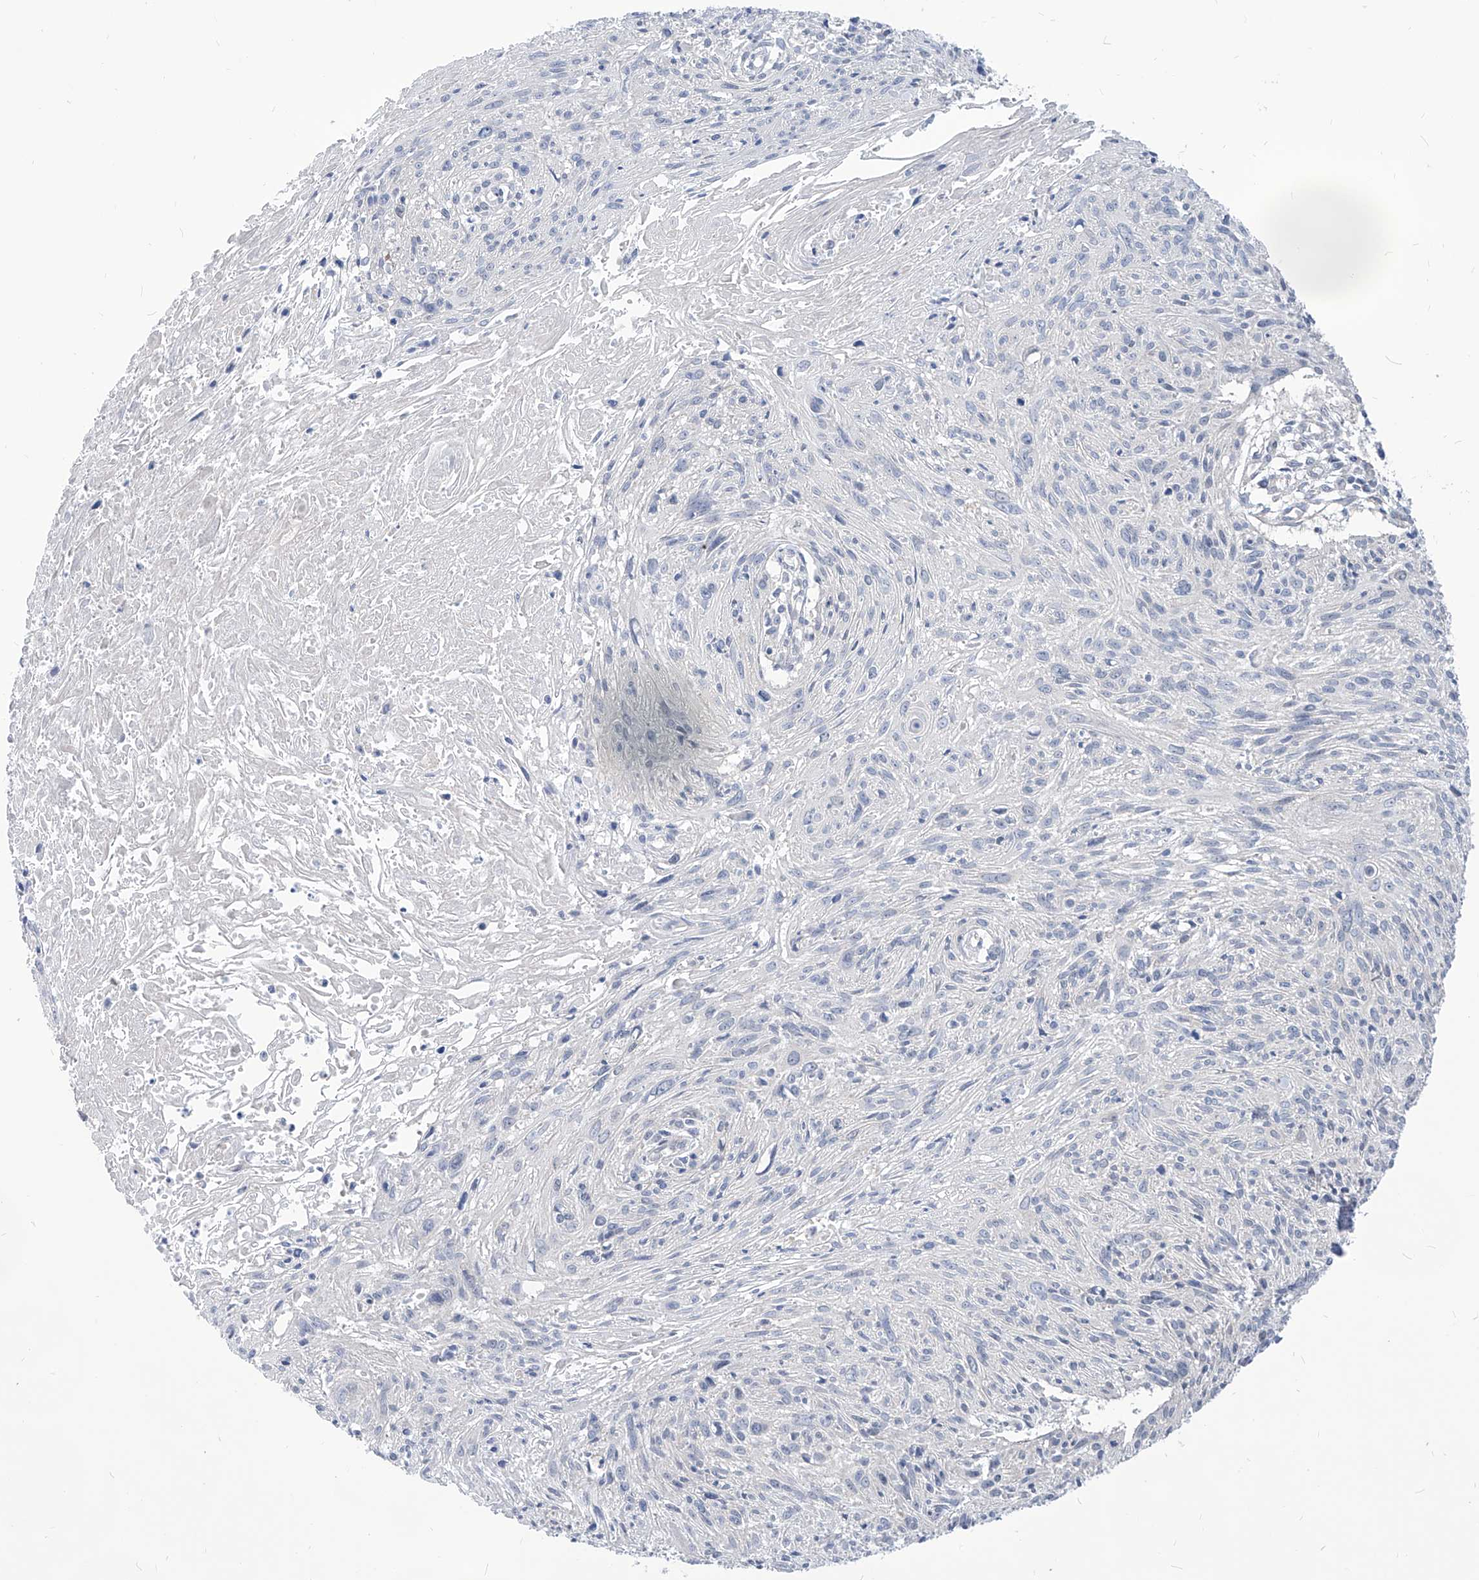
{"staining": {"intensity": "negative", "quantity": "none", "location": "none"}, "tissue": "cervical cancer", "cell_type": "Tumor cells", "image_type": "cancer", "snomed": [{"axis": "morphology", "description": "Squamous cell carcinoma, NOS"}, {"axis": "topography", "description": "Cervix"}], "caption": "Tumor cells are negative for protein expression in human cervical cancer (squamous cell carcinoma). The staining is performed using DAB (3,3'-diaminobenzidine) brown chromogen with nuclei counter-stained in using hematoxylin.", "gene": "AKAP10", "patient": {"sex": "female", "age": 51}}